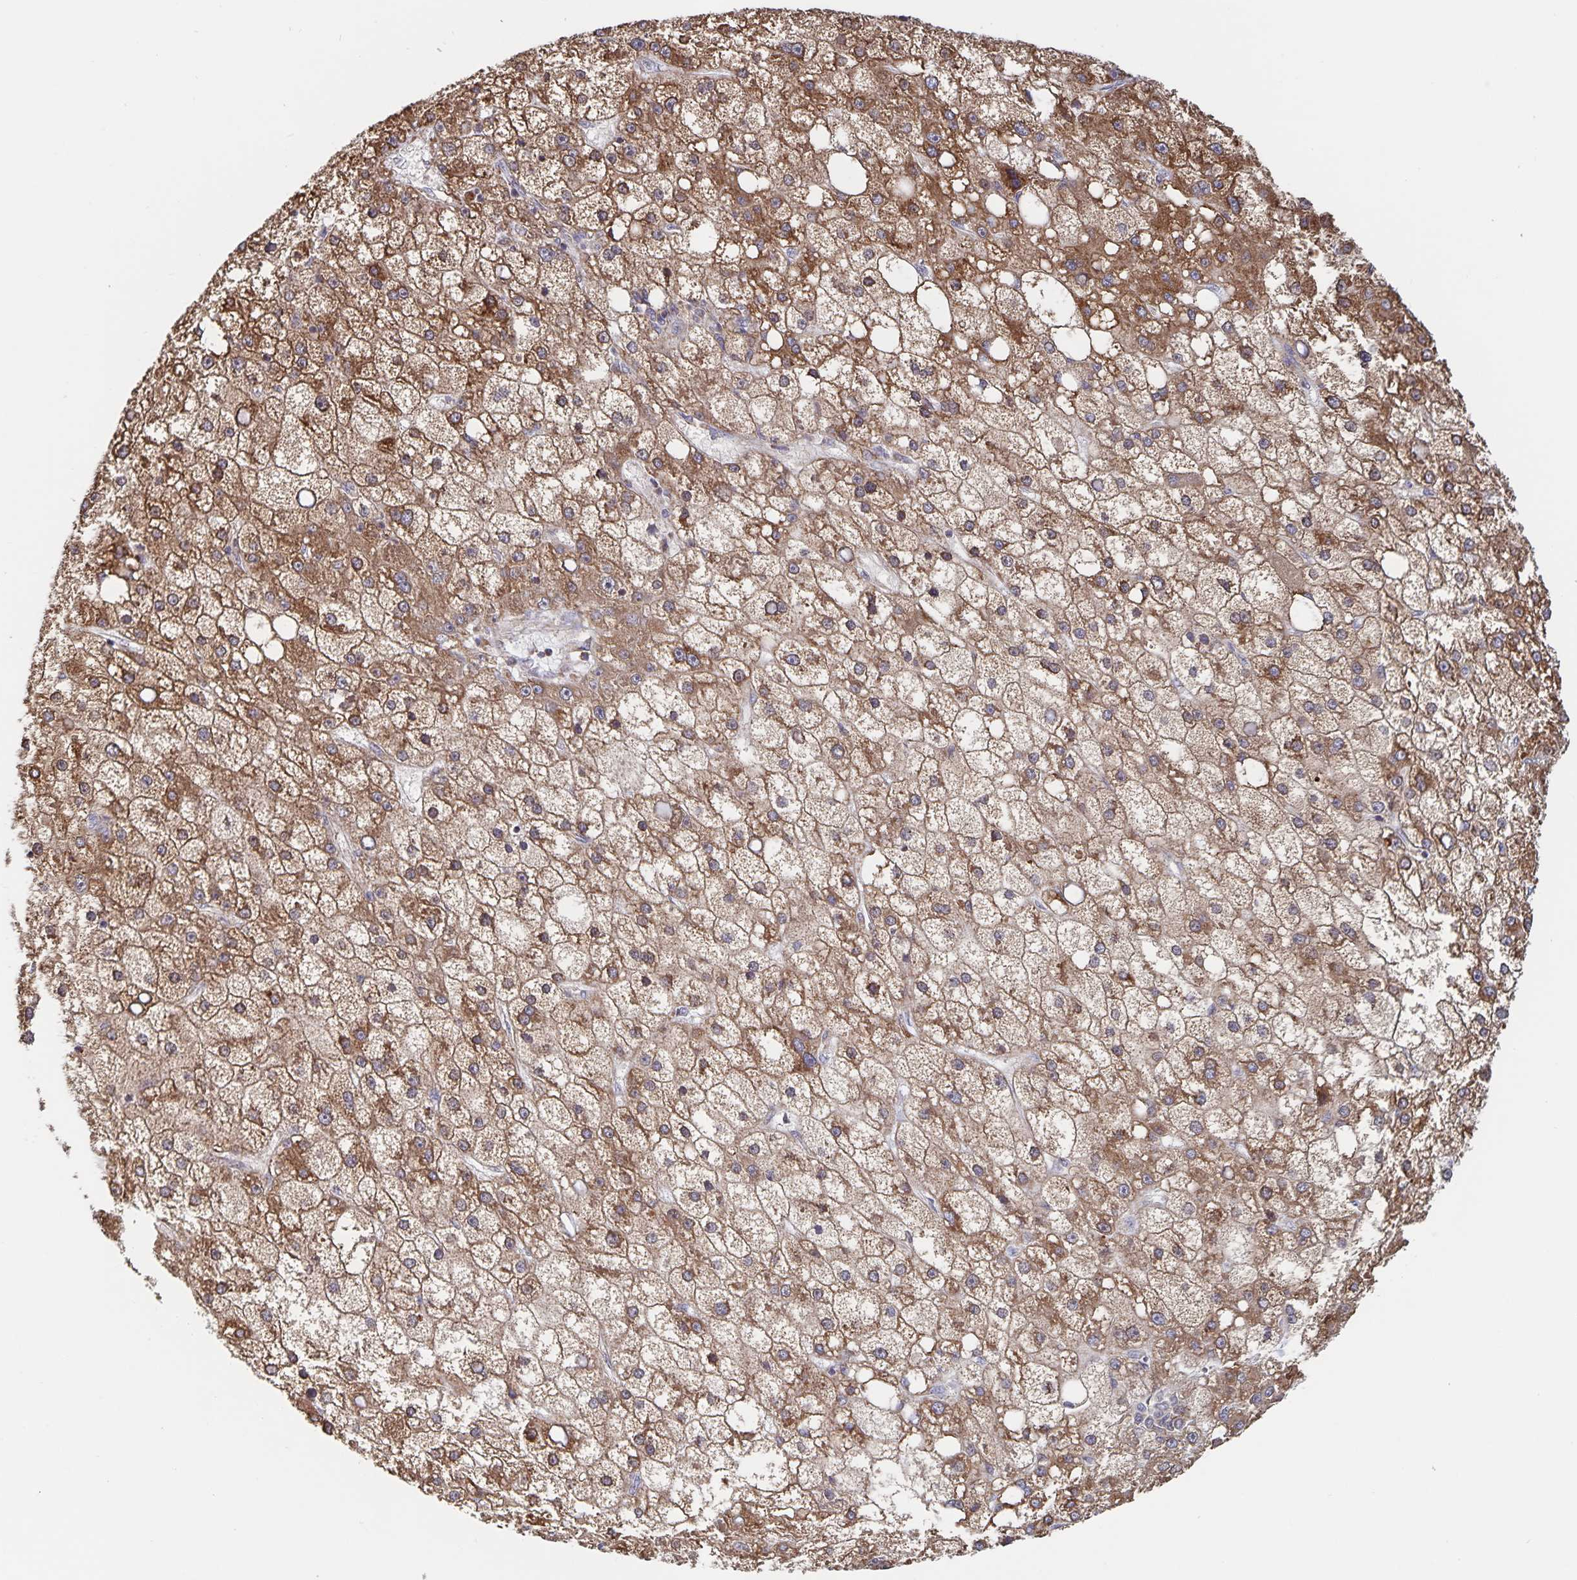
{"staining": {"intensity": "moderate", "quantity": ">75%", "location": "cytoplasmic/membranous"}, "tissue": "liver cancer", "cell_type": "Tumor cells", "image_type": "cancer", "snomed": [{"axis": "morphology", "description": "Carcinoma, Hepatocellular, NOS"}, {"axis": "topography", "description": "Liver"}], "caption": "IHC micrograph of neoplastic tissue: liver cancer stained using immunohistochemistry reveals medium levels of moderate protein expression localized specifically in the cytoplasmic/membranous of tumor cells, appearing as a cytoplasmic/membranous brown color.", "gene": "ACACA", "patient": {"sex": "male", "age": 67}}